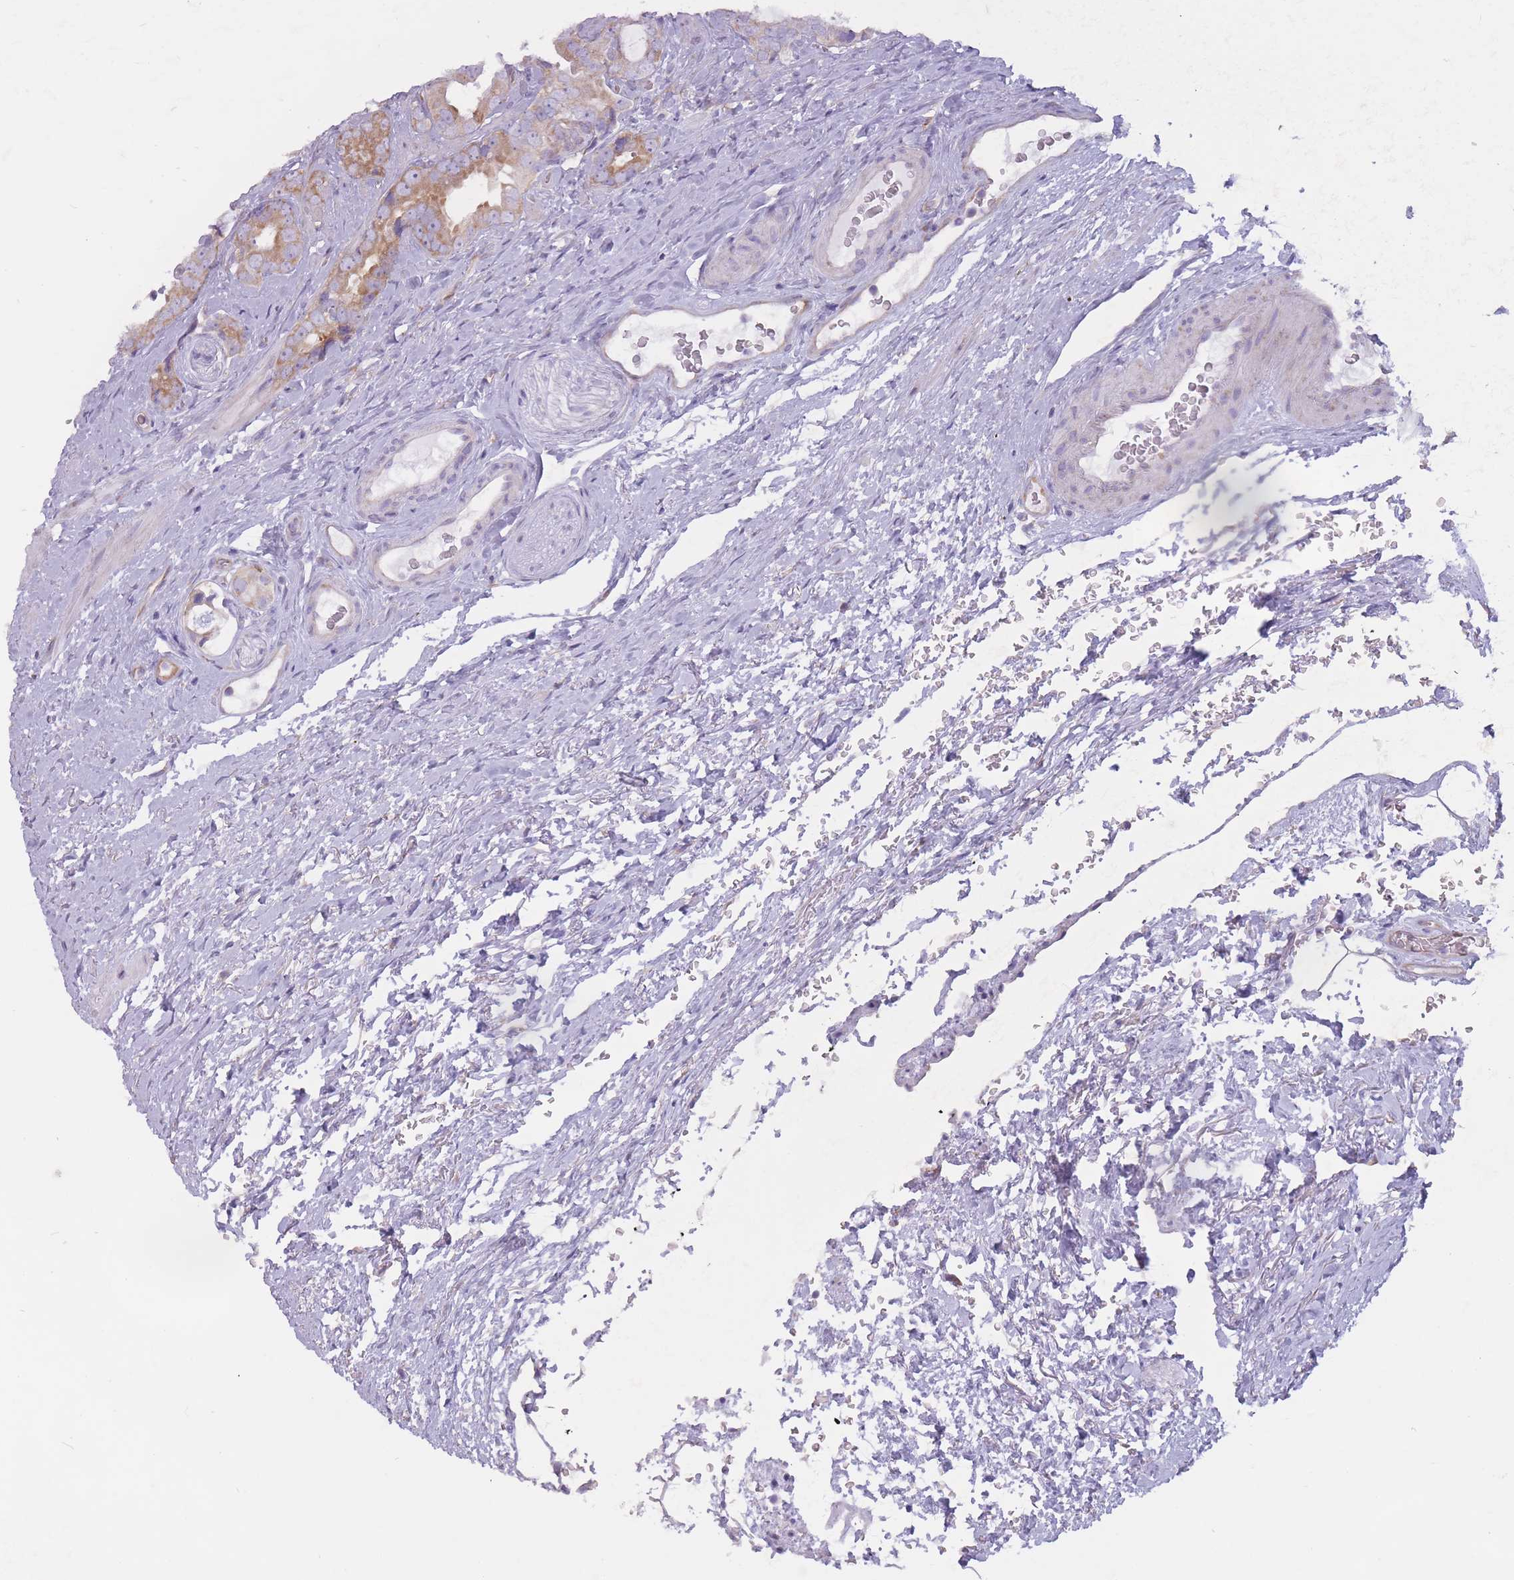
{"staining": {"intensity": "moderate", "quantity": ">75%", "location": "cytoplasmic/membranous"}, "tissue": "prostate cancer", "cell_type": "Tumor cells", "image_type": "cancer", "snomed": [{"axis": "morphology", "description": "Adenocarcinoma, High grade"}, {"axis": "topography", "description": "Prostate"}], "caption": "Moderate cytoplasmic/membranous staining is appreciated in about >75% of tumor cells in adenocarcinoma (high-grade) (prostate).", "gene": "RPL18", "patient": {"sex": "male", "age": 71}}